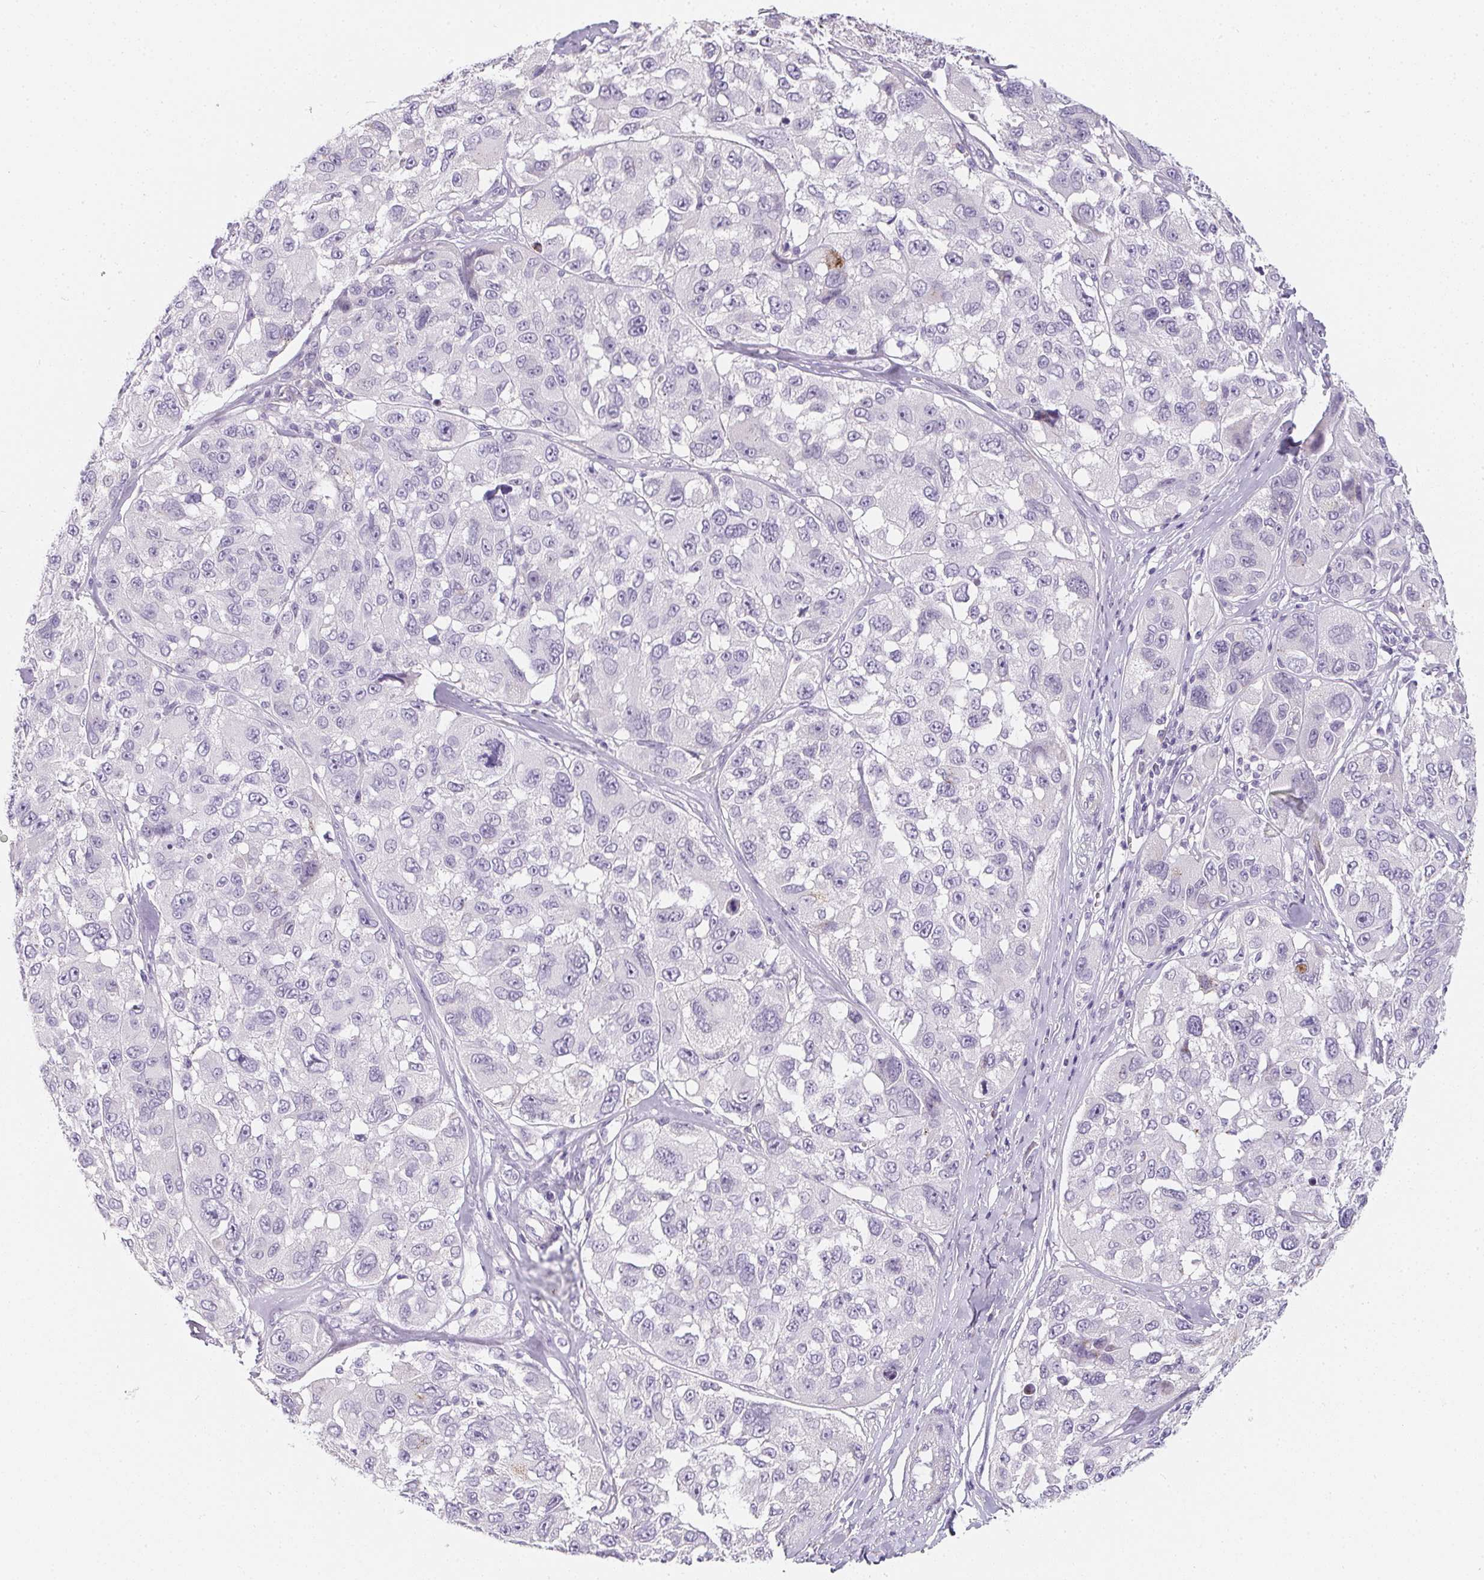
{"staining": {"intensity": "negative", "quantity": "none", "location": "none"}, "tissue": "melanoma", "cell_type": "Tumor cells", "image_type": "cancer", "snomed": [{"axis": "morphology", "description": "Malignant melanoma, NOS"}, {"axis": "topography", "description": "Skin"}], "caption": "This photomicrograph is of melanoma stained with immunohistochemistry to label a protein in brown with the nuclei are counter-stained blue. There is no staining in tumor cells.", "gene": "MAP1A", "patient": {"sex": "female", "age": 66}}